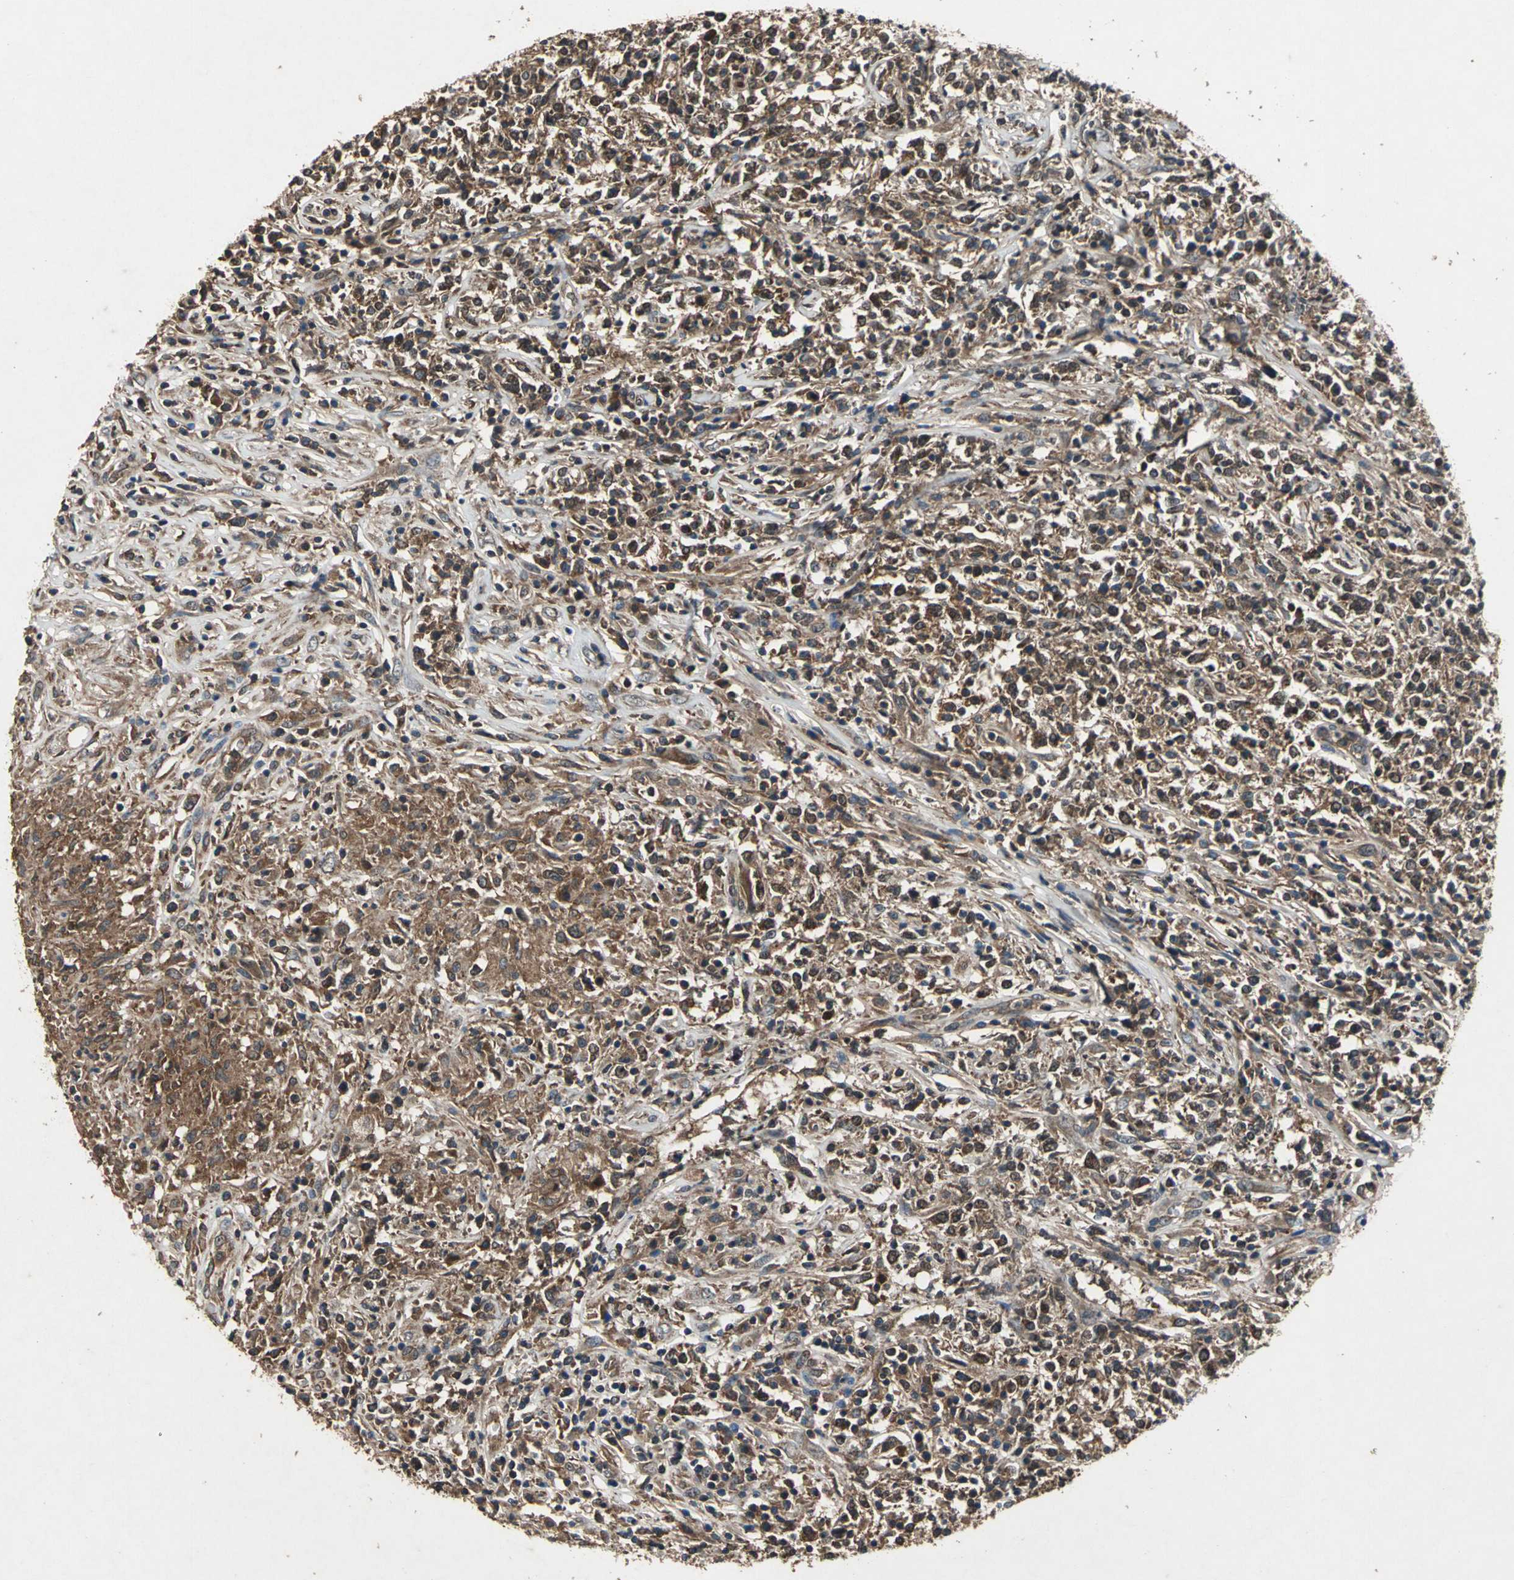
{"staining": {"intensity": "strong", "quantity": ">75%", "location": "cytoplasmic/membranous"}, "tissue": "lymphoma", "cell_type": "Tumor cells", "image_type": "cancer", "snomed": [{"axis": "morphology", "description": "Malignant lymphoma, non-Hodgkin's type, High grade"}, {"axis": "topography", "description": "Lymph node"}], "caption": "Tumor cells display strong cytoplasmic/membranous expression in approximately >75% of cells in malignant lymphoma, non-Hodgkin's type (high-grade).", "gene": "ZNF608", "patient": {"sex": "female", "age": 84}}